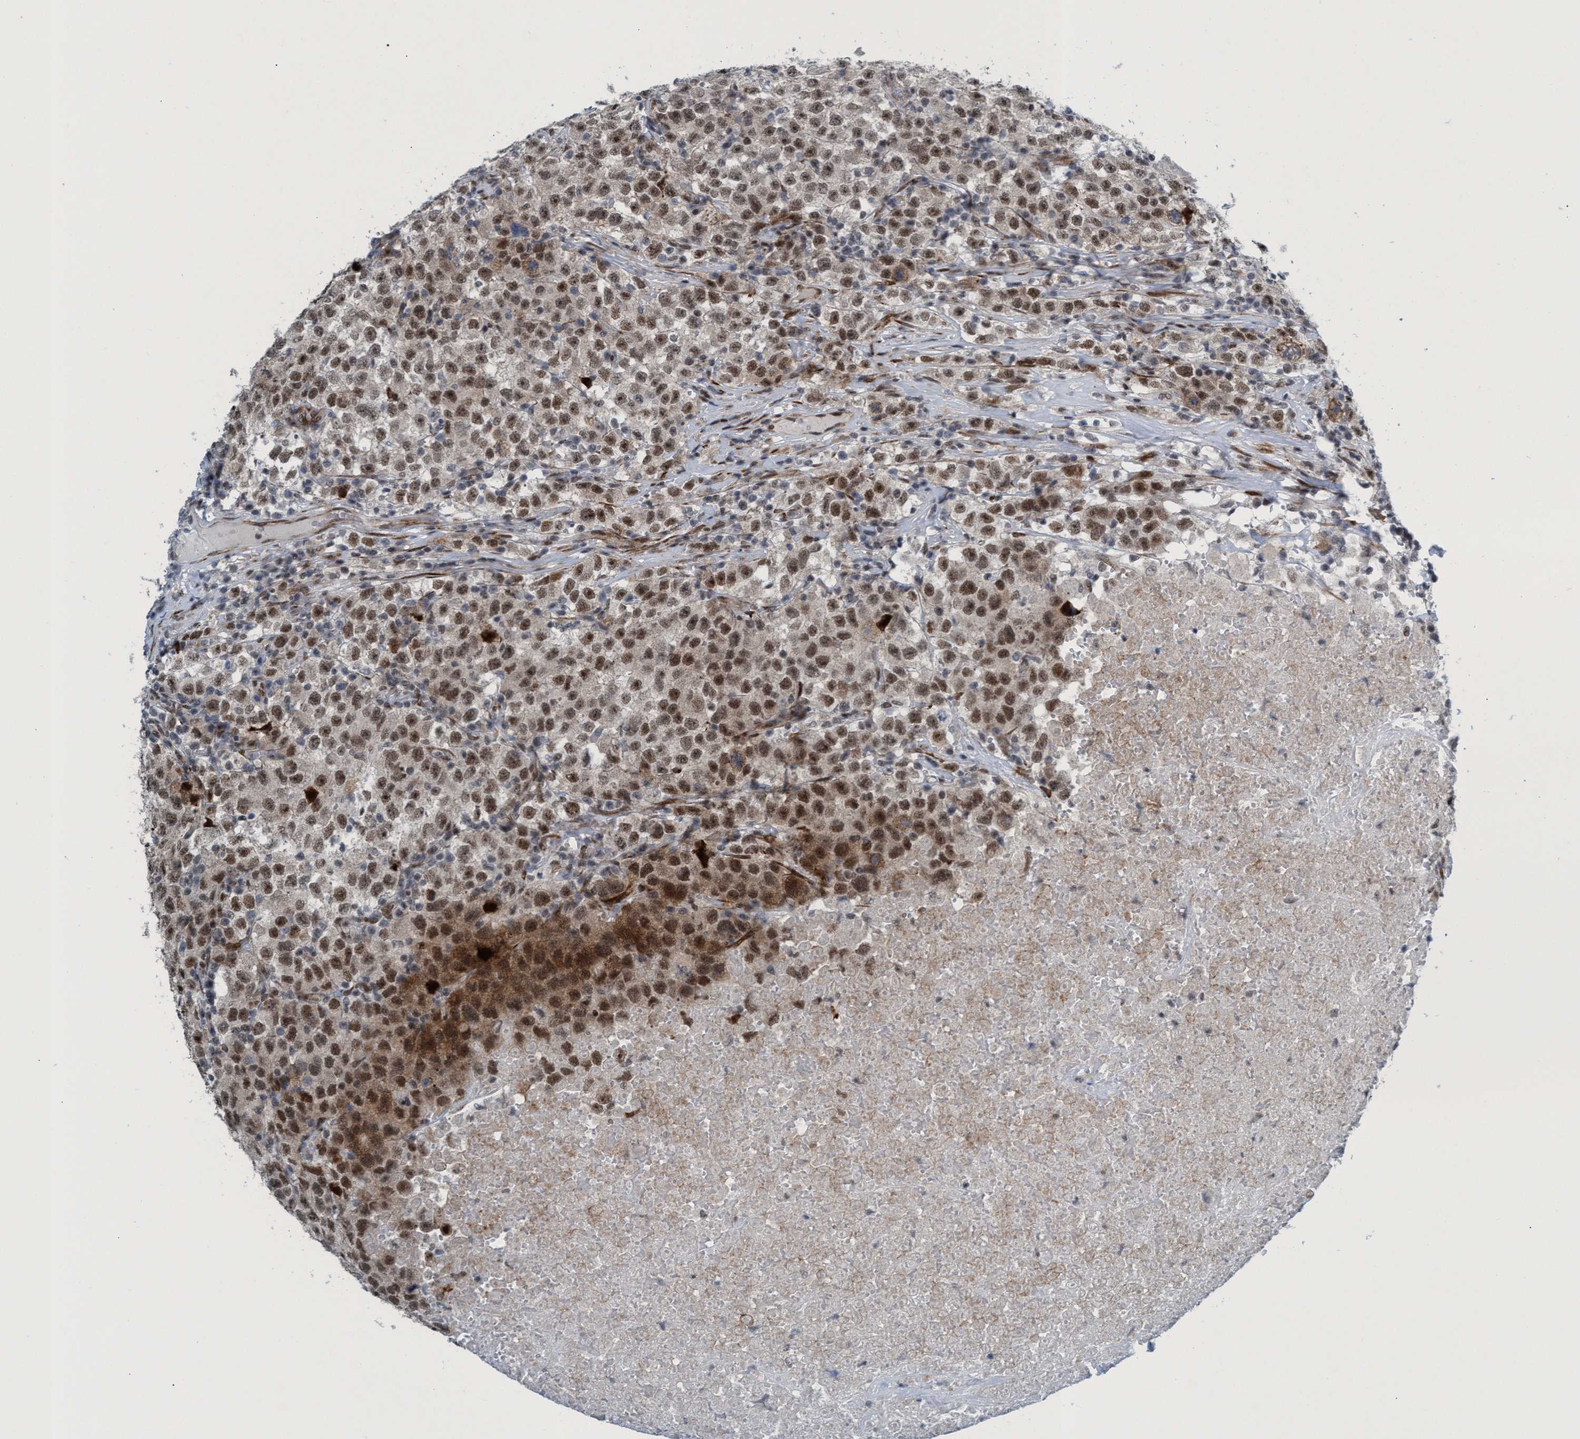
{"staining": {"intensity": "moderate", "quantity": ">75%", "location": "nuclear"}, "tissue": "testis cancer", "cell_type": "Tumor cells", "image_type": "cancer", "snomed": [{"axis": "morphology", "description": "Seminoma, NOS"}, {"axis": "topography", "description": "Testis"}], "caption": "High-magnification brightfield microscopy of testis cancer stained with DAB (3,3'-diaminobenzidine) (brown) and counterstained with hematoxylin (blue). tumor cells exhibit moderate nuclear staining is identified in about>75% of cells.", "gene": "CWC27", "patient": {"sex": "male", "age": 22}}